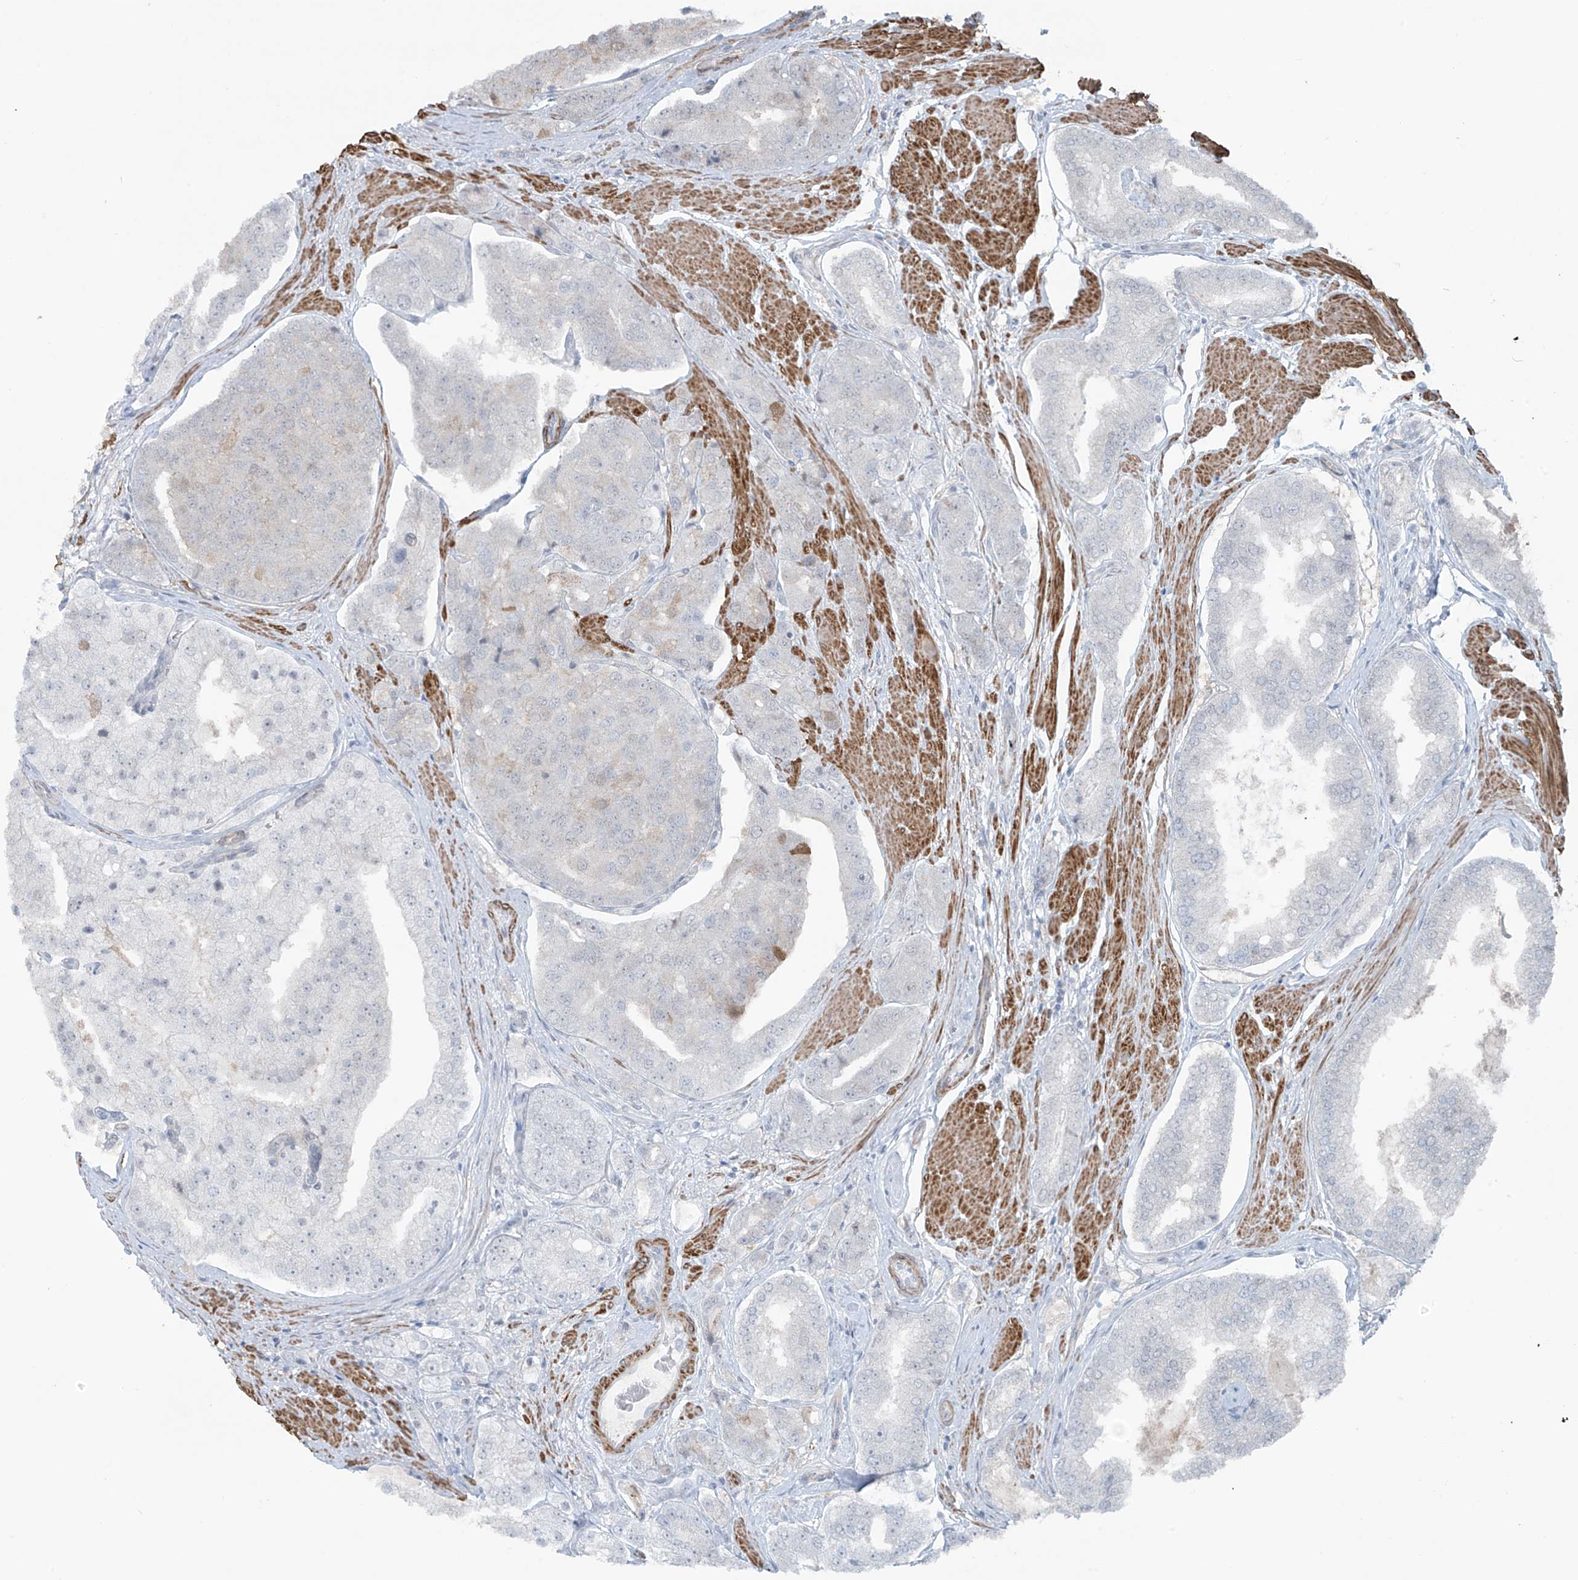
{"staining": {"intensity": "negative", "quantity": "none", "location": "none"}, "tissue": "prostate cancer", "cell_type": "Tumor cells", "image_type": "cancer", "snomed": [{"axis": "morphology", "description": "Adenocarcinoma, High grade"}, {"axis": "topography", "description": "Prostate"}], "caption": "The micrograph shows no significant expression in tumor cells of high-grade adenocarcinoma (prostate).", "gene": "RASGEF1A", "patient": {"sex": "male", "age": 50}}